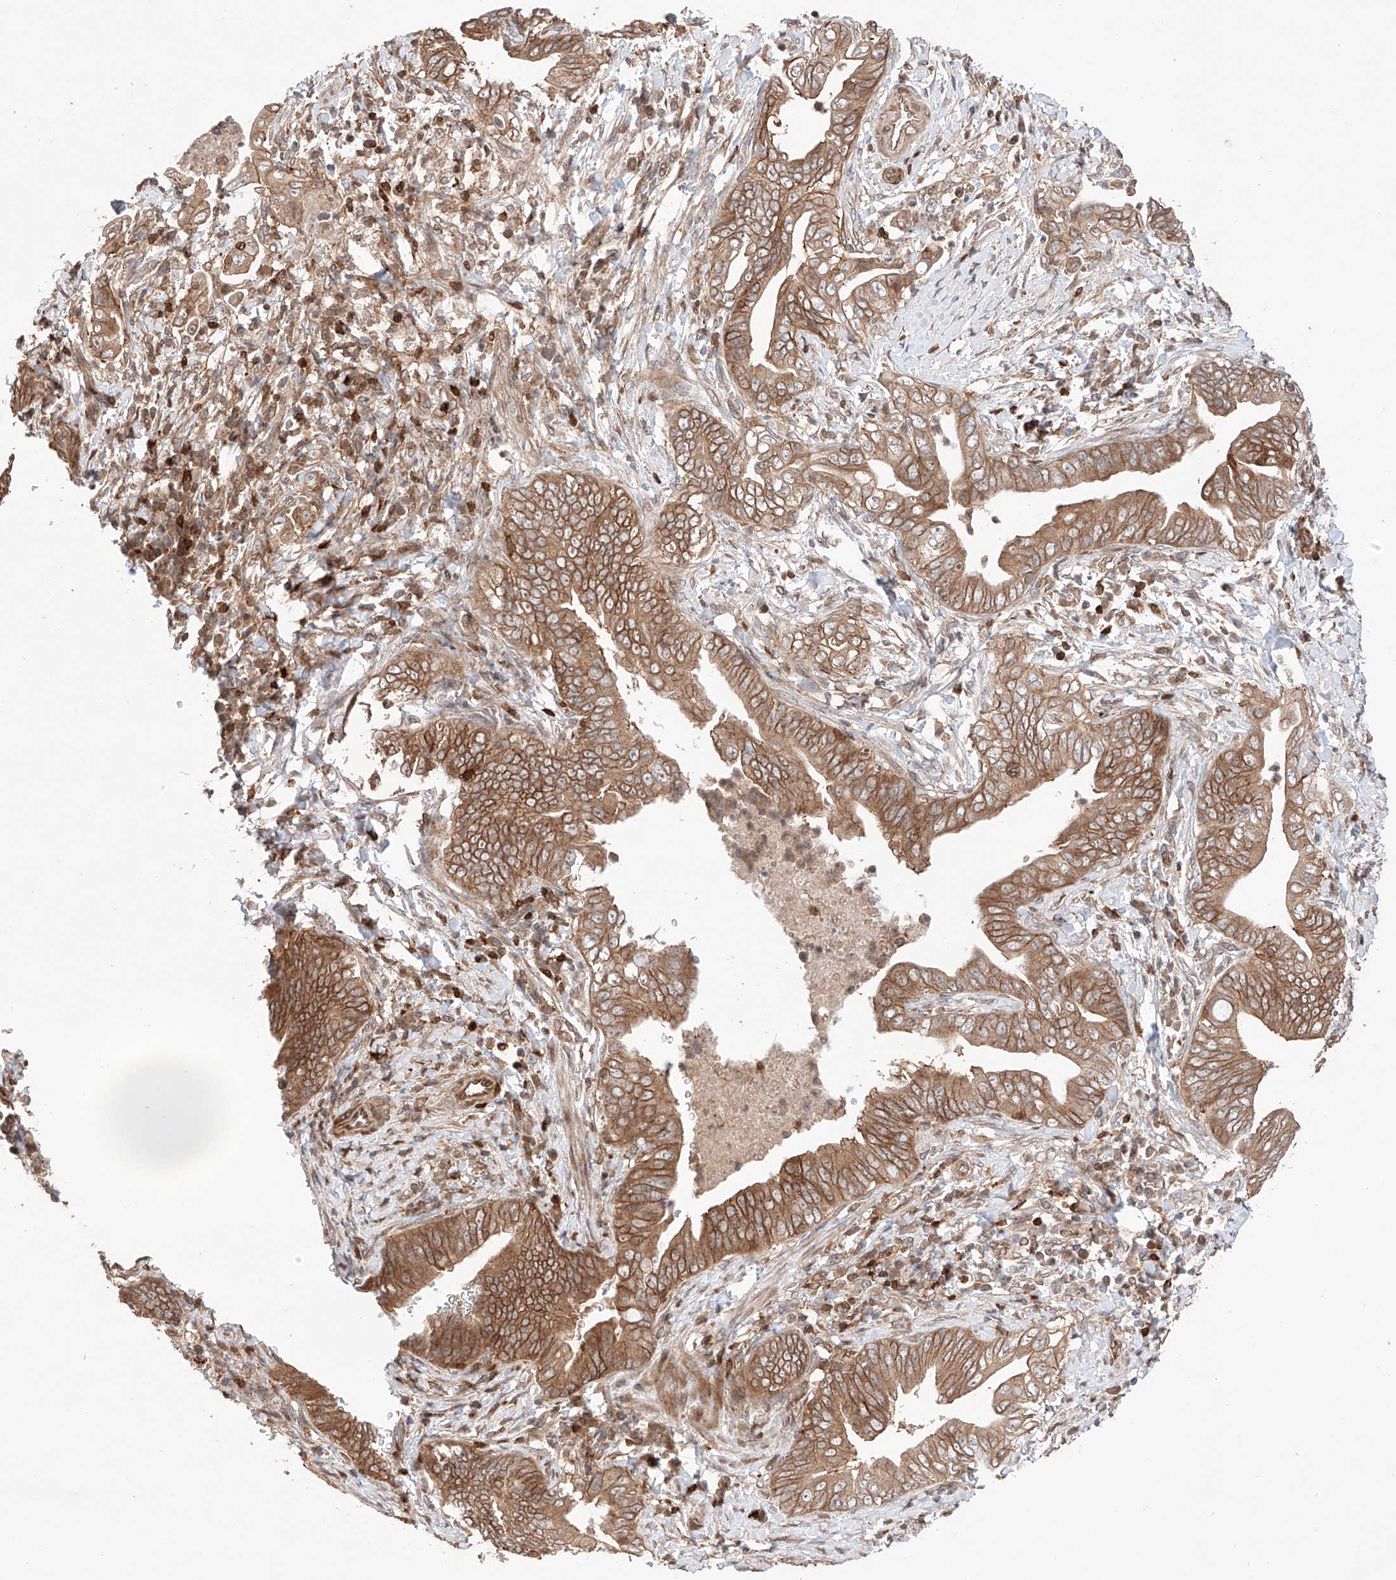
{"staining": {"intensity": "moderate", "quantity": ">75%", "location": "cytoplasmic/membranous"}, "tissue": "pancreatic cancer", "cell_type": "Tumor cells", "image_type": "cancer", "snomed": [{"axis": "morphology", "description": "Adenocarcinoma, NOS"}, {"axis": "topography", "description": "Pancreas"}], "caption": "The immunohistochemical stain shows moderate cytoplasmic/membranous expression in tumor cells of adenocarcinoma (pancreatic) tissue.", "gene": "IGSF22", "patient": {"sex": "male", "age": 75}}